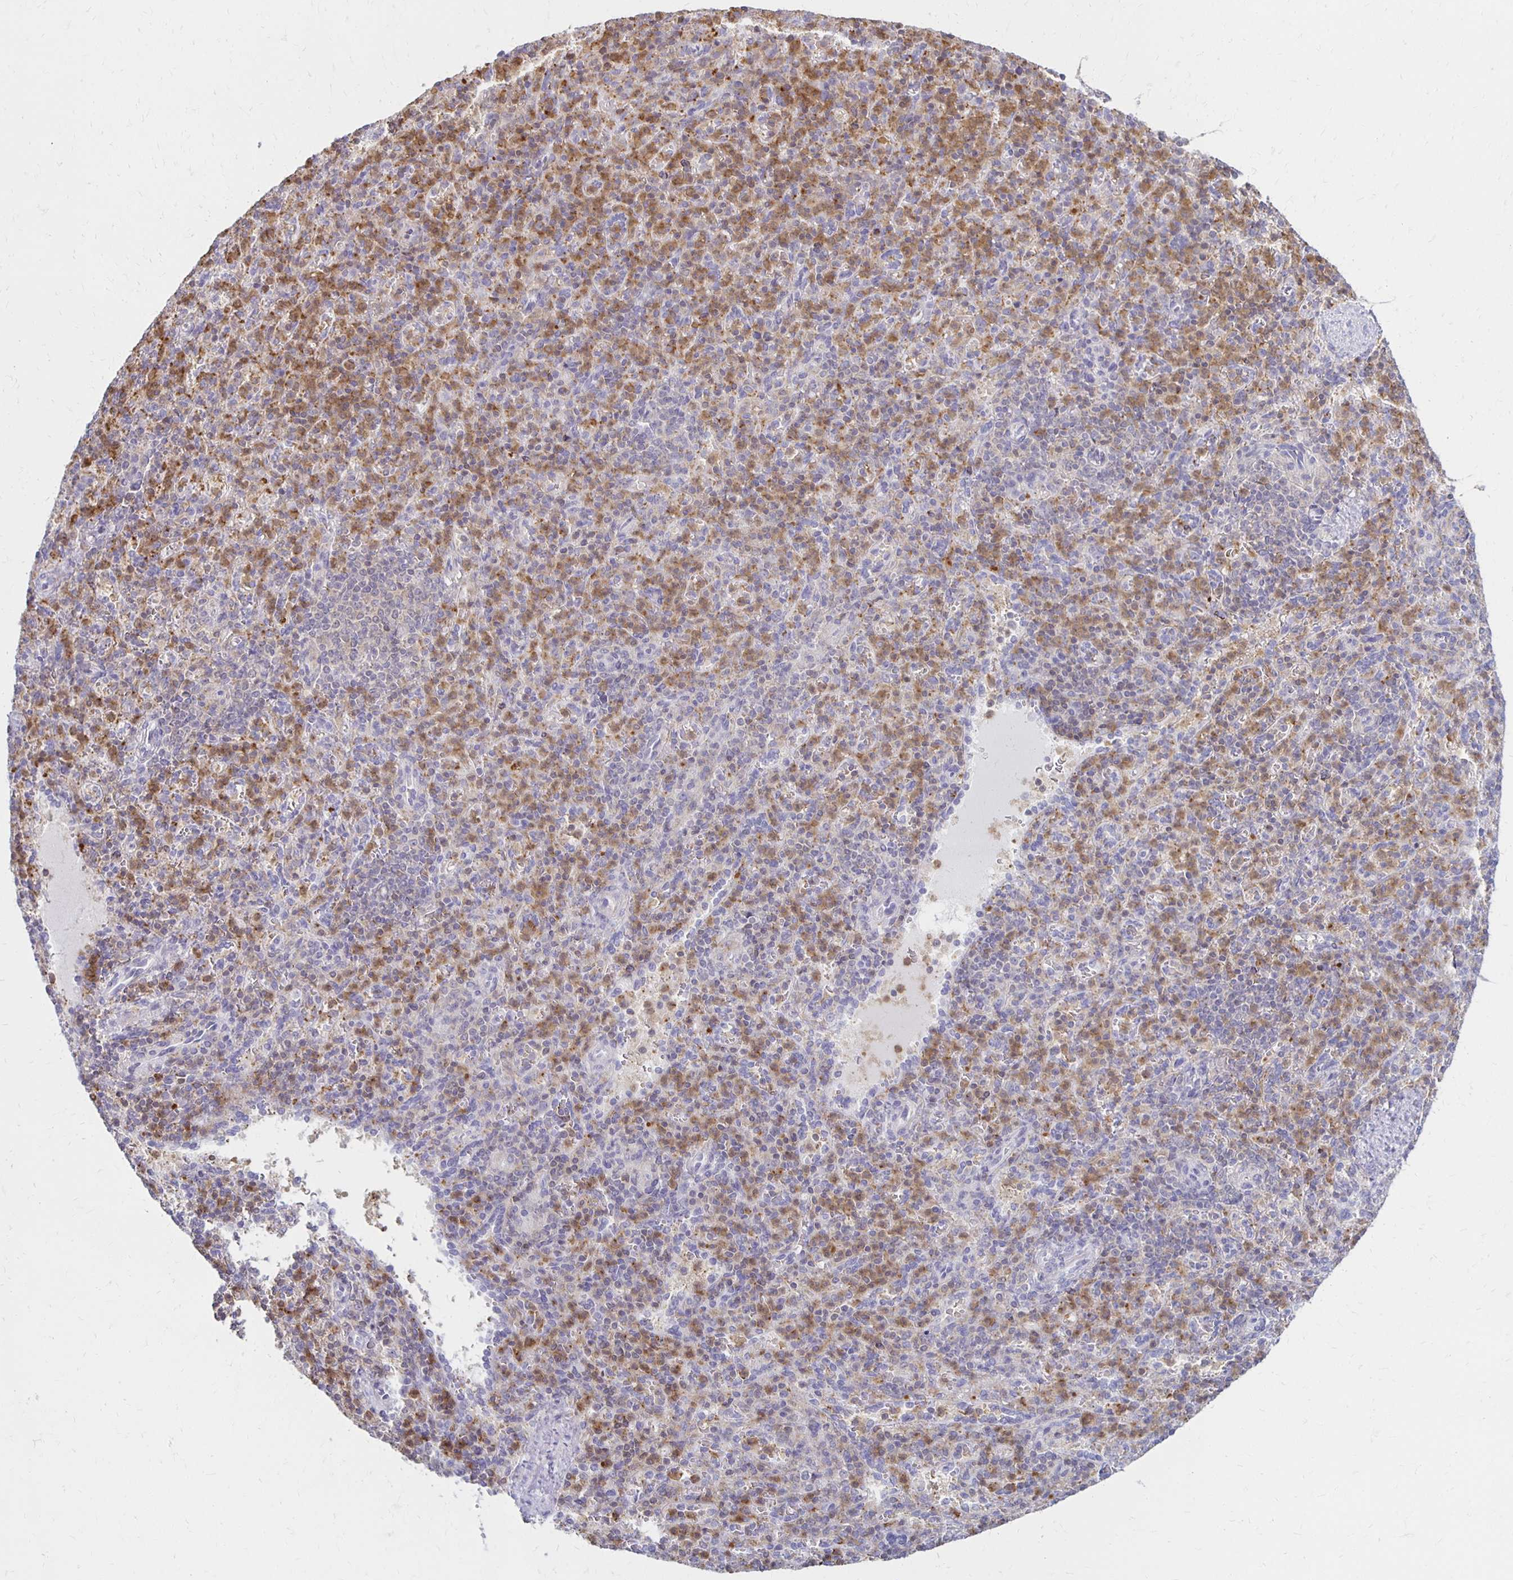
{"staining": {"intensity": "moderate", "quantity": "25%-75%", "location": "cytoplasmic/membranous"}, "tissue": "spleen", "cell_type": "Cells in red pulp", "image_type": "normal", "snomed": [{"axis": "morphology", "description": "Normal tissue, NOS"}, {"axis": "topography", "description": "Spleen"}], "caption": "Cells in red pulp exhibit medium levels of moderate cytoplasmic/membranous staining in about 25%-75% of cells in unremarkable human spleen.", "gene": "CCL21", "patient": {"sex": "female", "age": 74}}